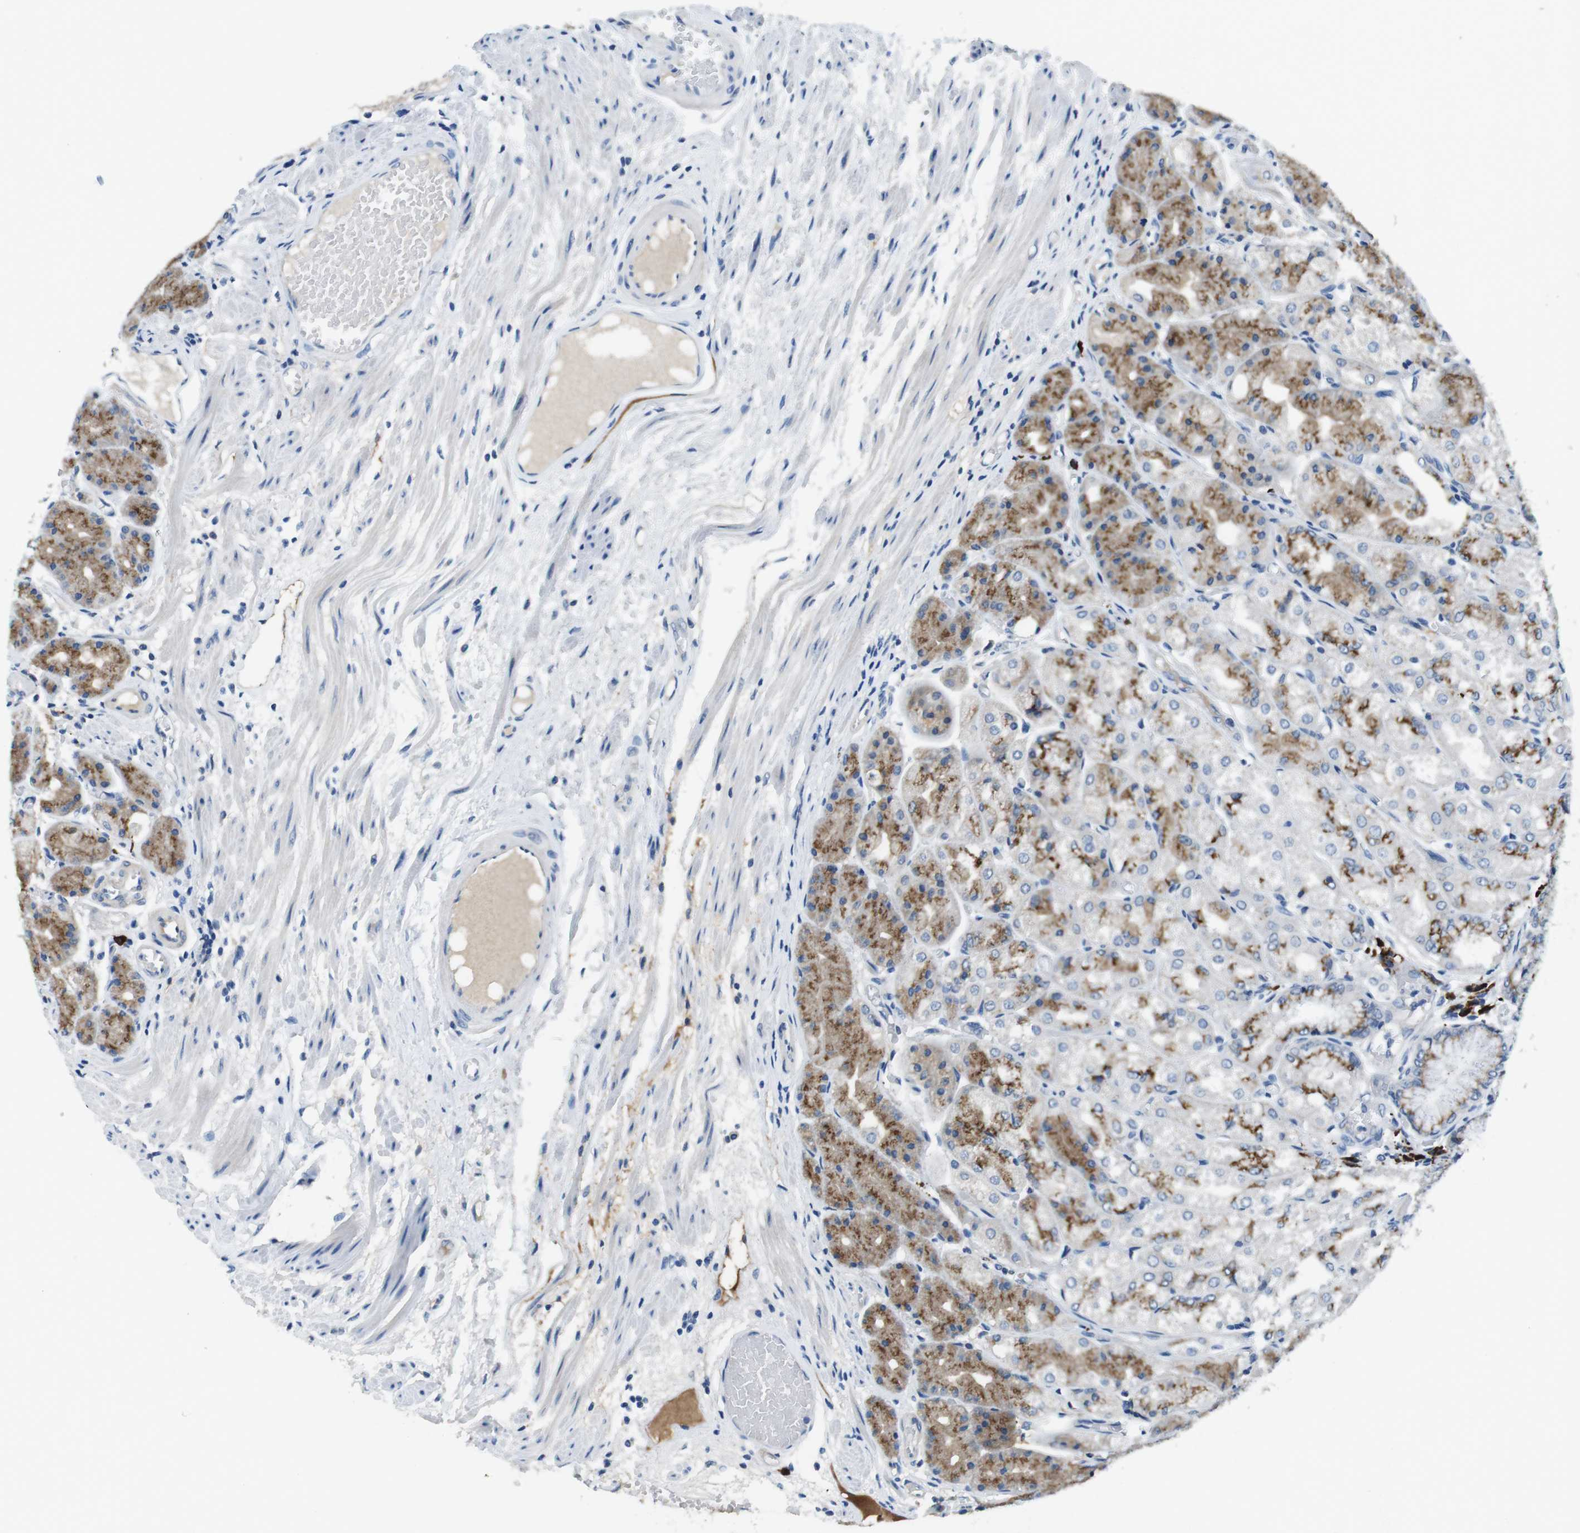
{"staining": {"intensity": "moderate", "quantity": ">75%", "location": "cytoplasmic/membranous"}, "tissue": "stomach", "cell_type": "Glandular cells", "image_type": "normal", "snomed": [{"axis": "morphology", "description": "Normal tissue, NOS"}, {"axis": "topography", "description": "Stomach, upper"}], "caption": "Immunohistochemical staining of normal human stomach exhibits medium levels of moderate cytoplasmic/membranous staining in about >75% of glandular cells. (Stains: DAB in brown, nuclei in blue, Microscopy: brightfield microscopy at high magnification).", "gene": "SLC35A3", "patient": {"sex": "male", "age": 72}}